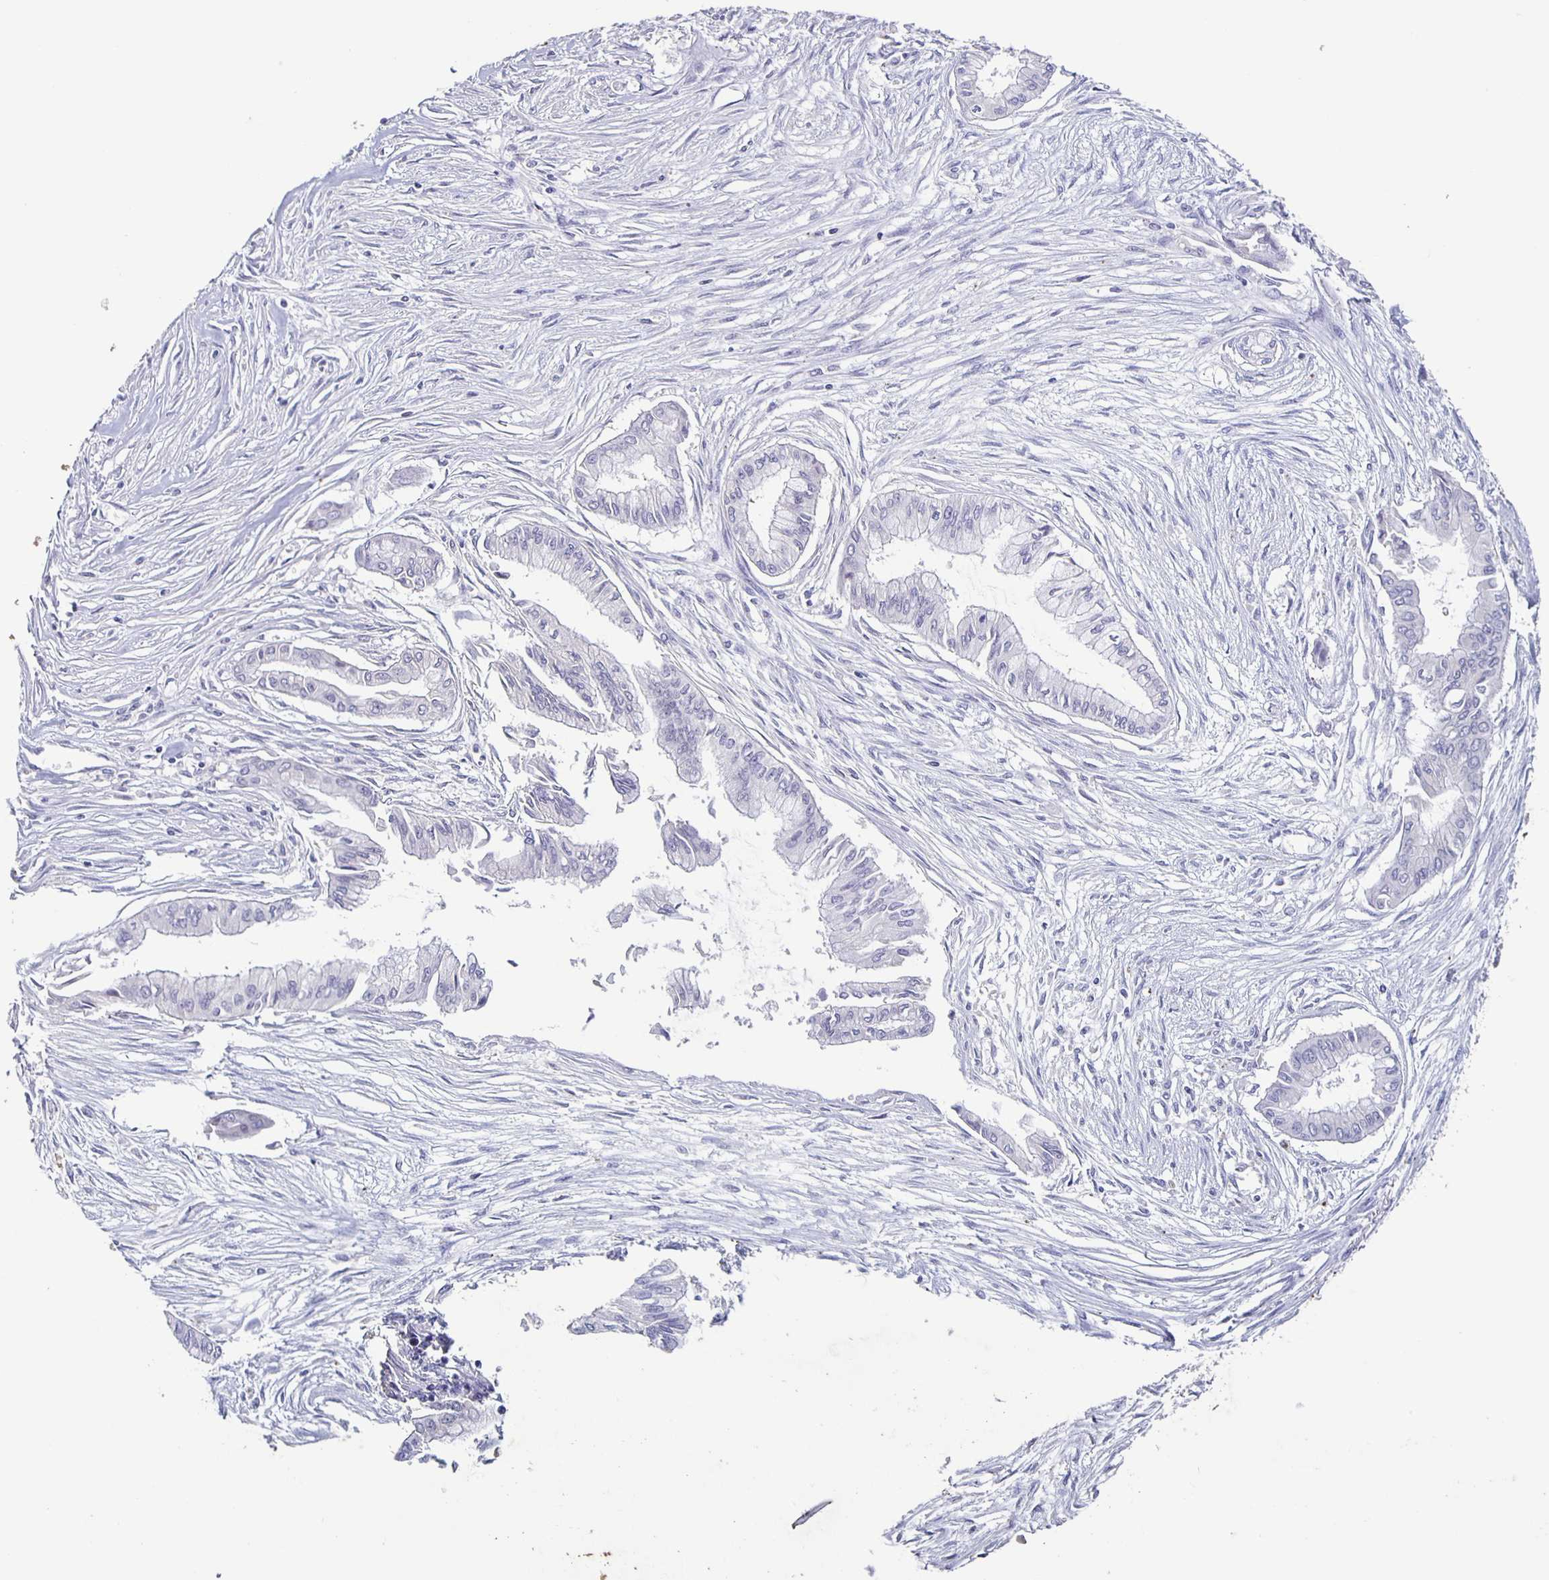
{"staining": {"intensity": "negative", "quantity": "none", "location": "none"}, "tissue": "pancreatic cancer", "cell_type": "Tumor cells", "image_type": "cancer", "snomed": [{"axis": "morphology", "description": "Adenocarcinoma, NOS"}, {"axis": "topography", "description": "Pancreas"}], "caption": "Pancreatic adenocarcinoma was stained to show a protein in brown. There is no significant expression in tumor cells. Nuclei are stained in blue.", "gene": "CARNS1", "patient": {"sex": "female", "age": 68}}